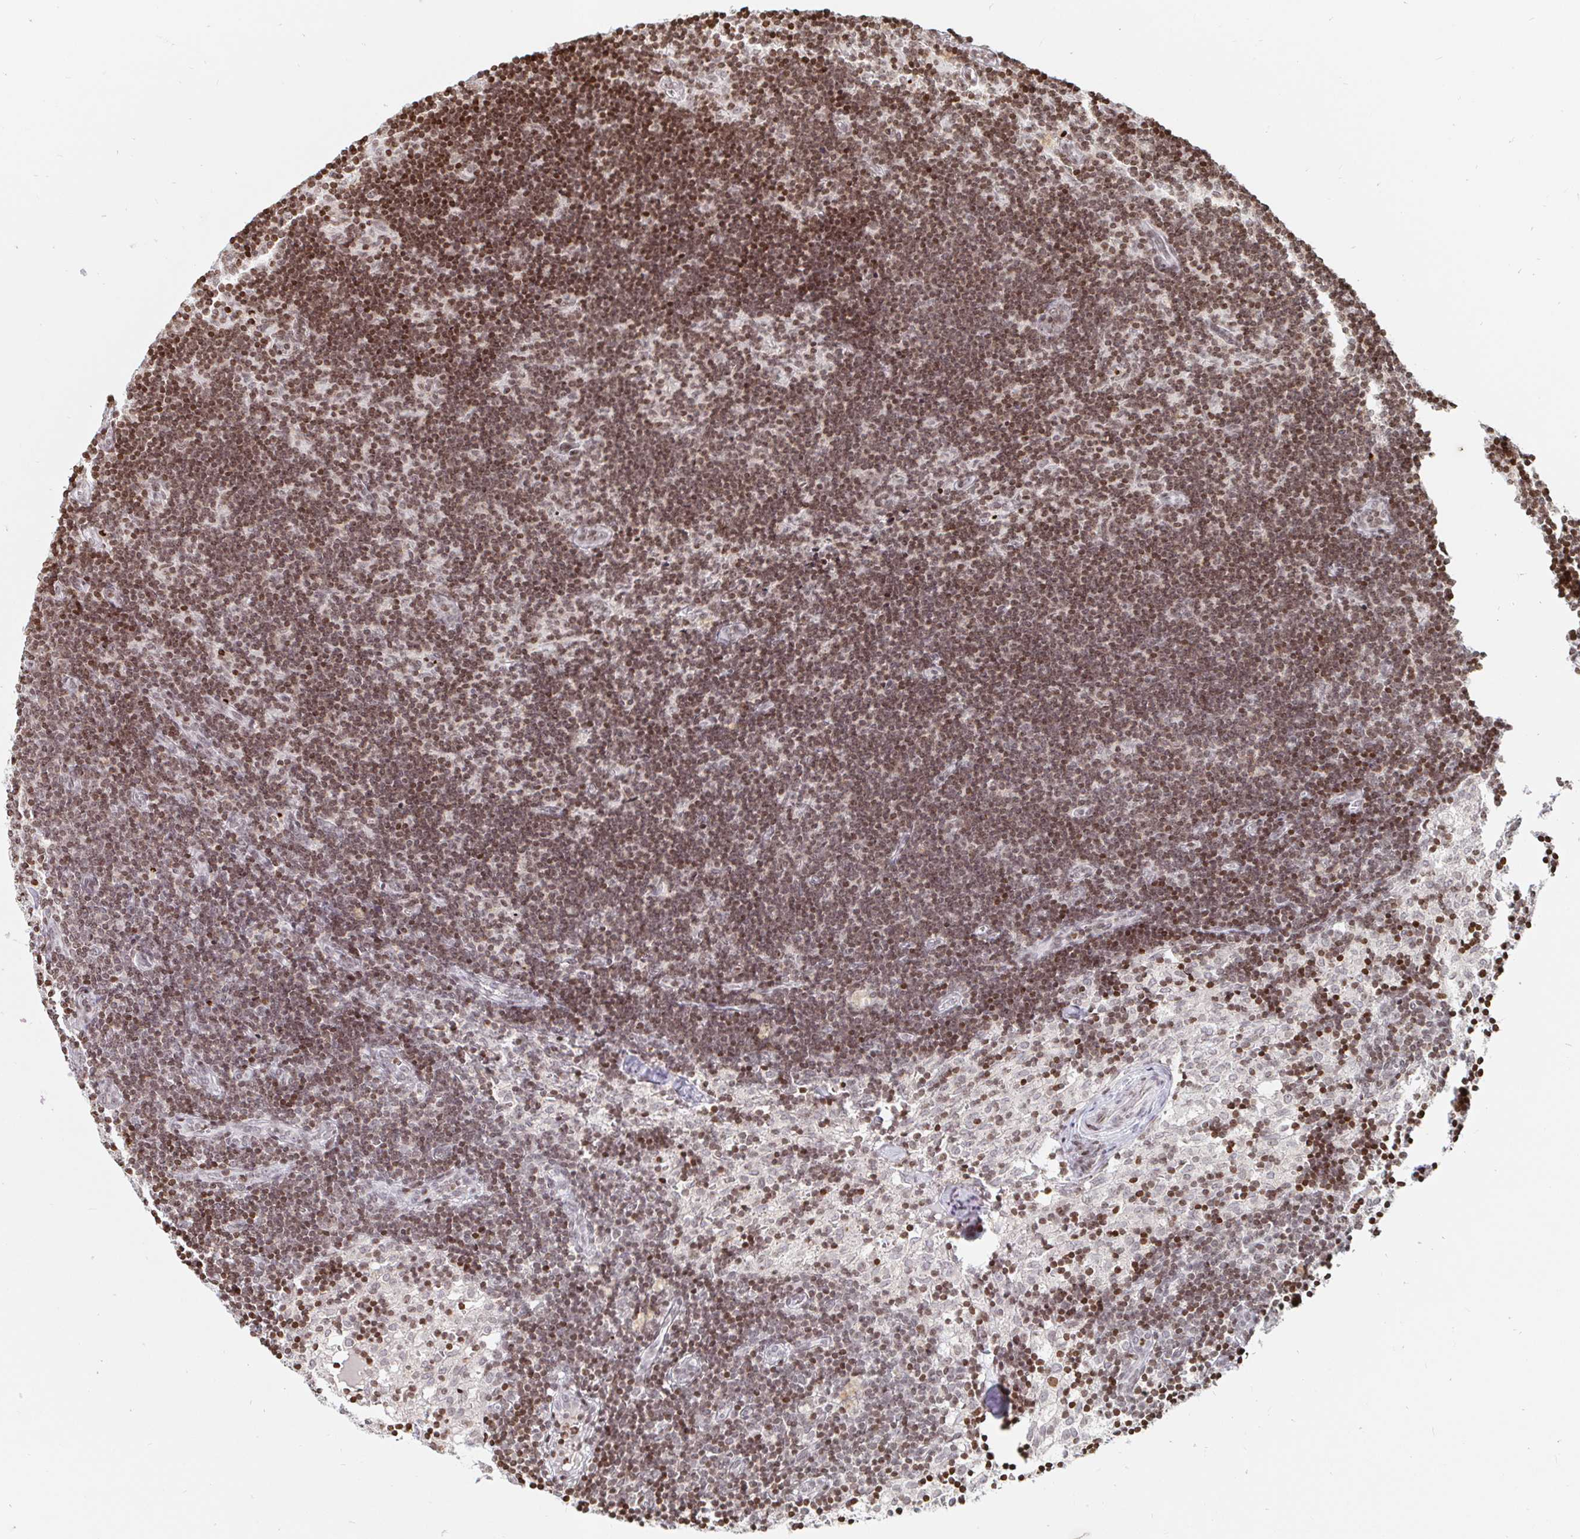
{"staining": {"intensity": "moderate", "quantity": ">75%", "location": "nuclear"}, "tissue": "lymph node", "cell_type": "Germinal center cells", "image_type": "normal", "snomed": [{"axis": "morphology", "description": "Normal tissue, NOS"}, {"axis": "topography", "description": "Lymph node"}], "caption": "Benign lymph node was stained to show a protein in brown. There is medium levels of moderate nuclear positivity in approximately >75% of germinal center cells. Immunohistochemistry stains the protein of interest in brown and the nuclei are stained blue.", "gene": "HOXC10", "patient": {"sex": "female", "age": 31}}